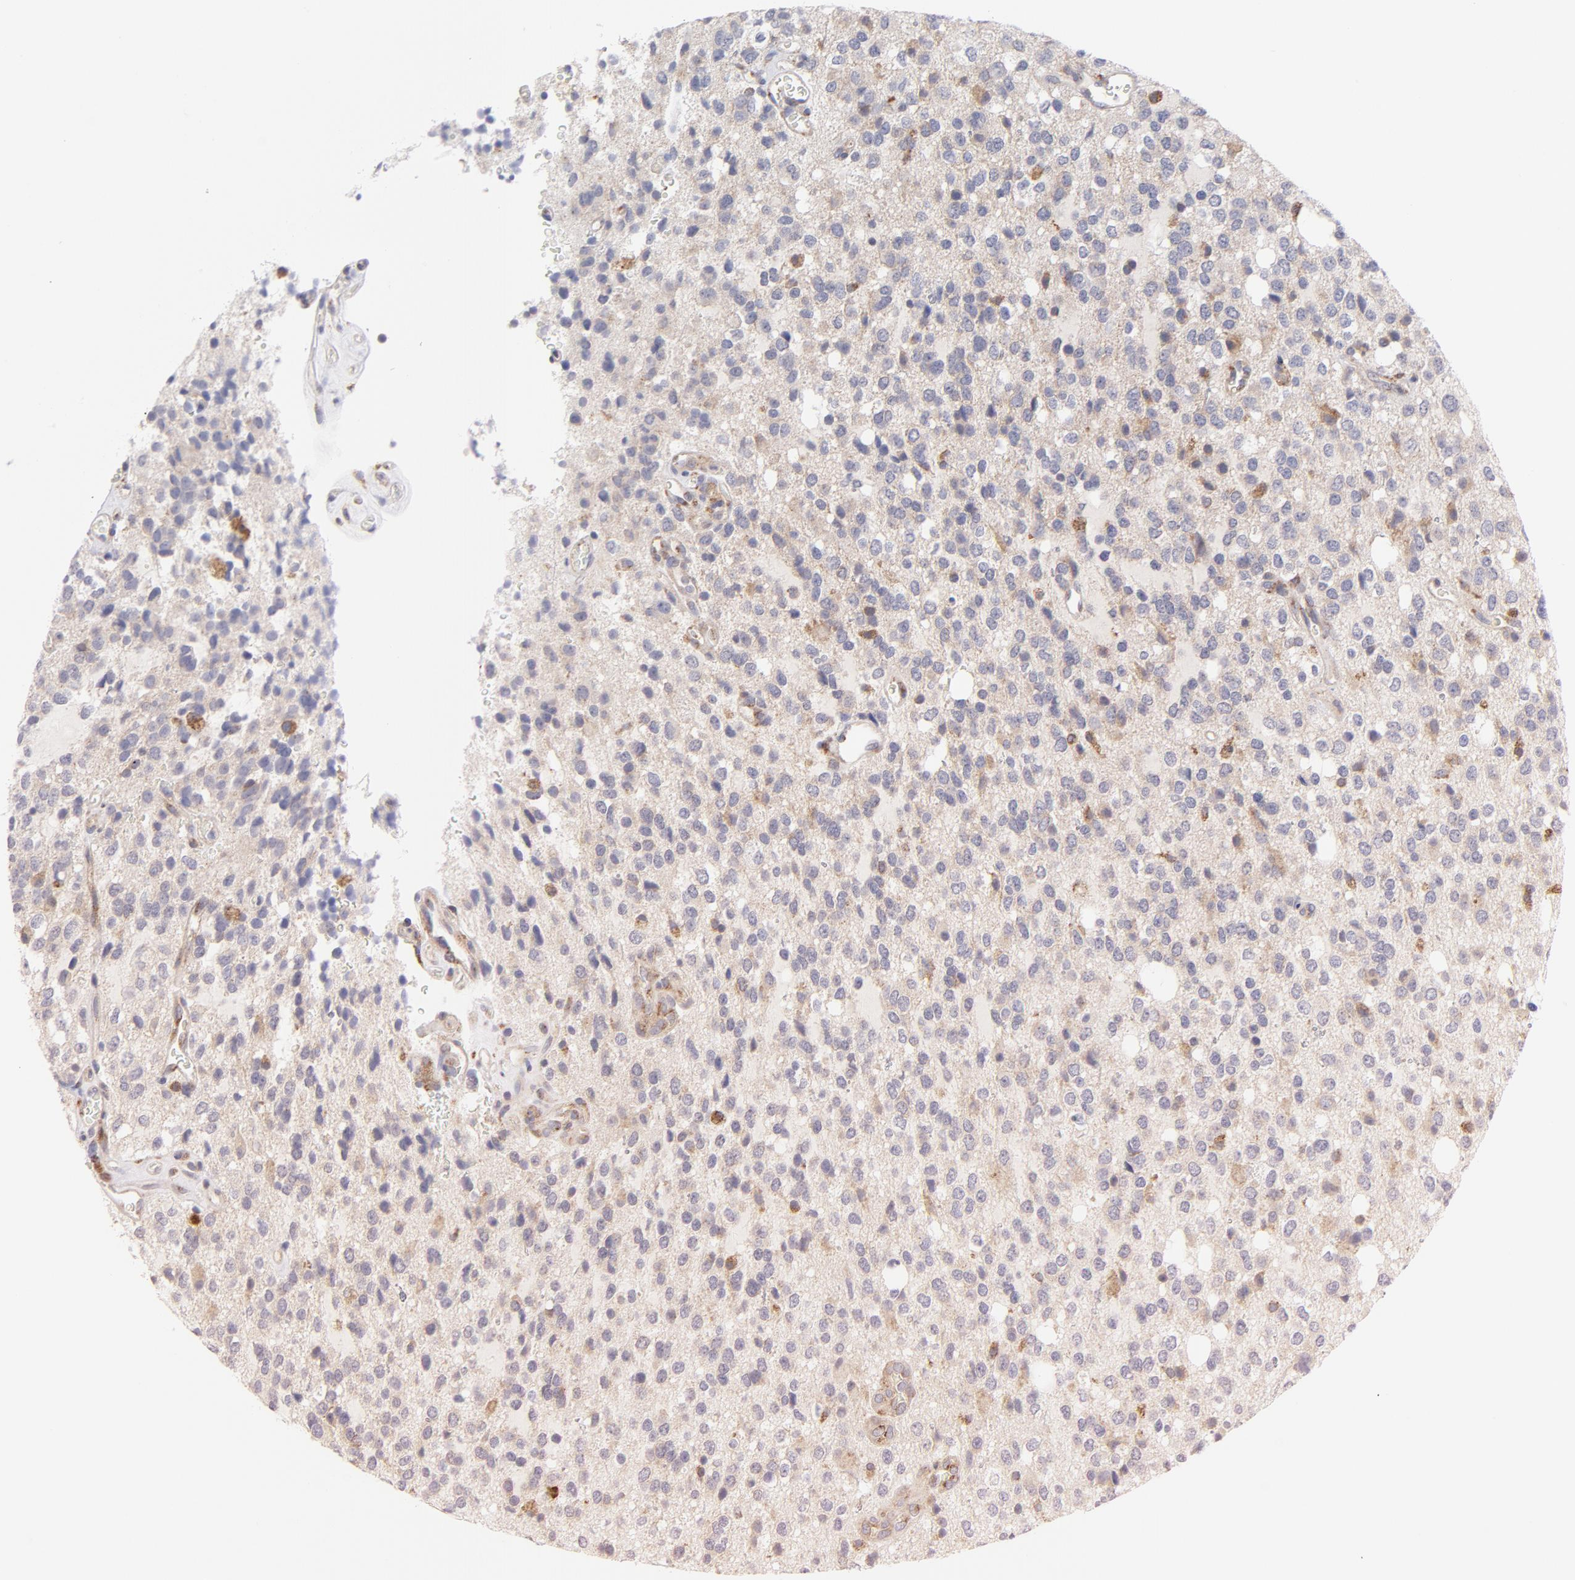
{"staining": {"intensity": "moderate", "quantity": "<25%", "location": "cytoplasmic/membranous"}, "tissue": "glioma", "cell_type": "Tumor cells", "image_type": "cancer", "snomed": [{"axis": "morphology", "description": "Glioma, malignant, High grade"}, {"axis": "topography", "description": "Brain"}], "caption": "The image exhibits a brown stain indicating the presence of a protein in the cytoplasmic/membranous of tumor cells in glioma.", "gene": "RAPGEF3", "patient": {"sex": "male", "age": 47}}